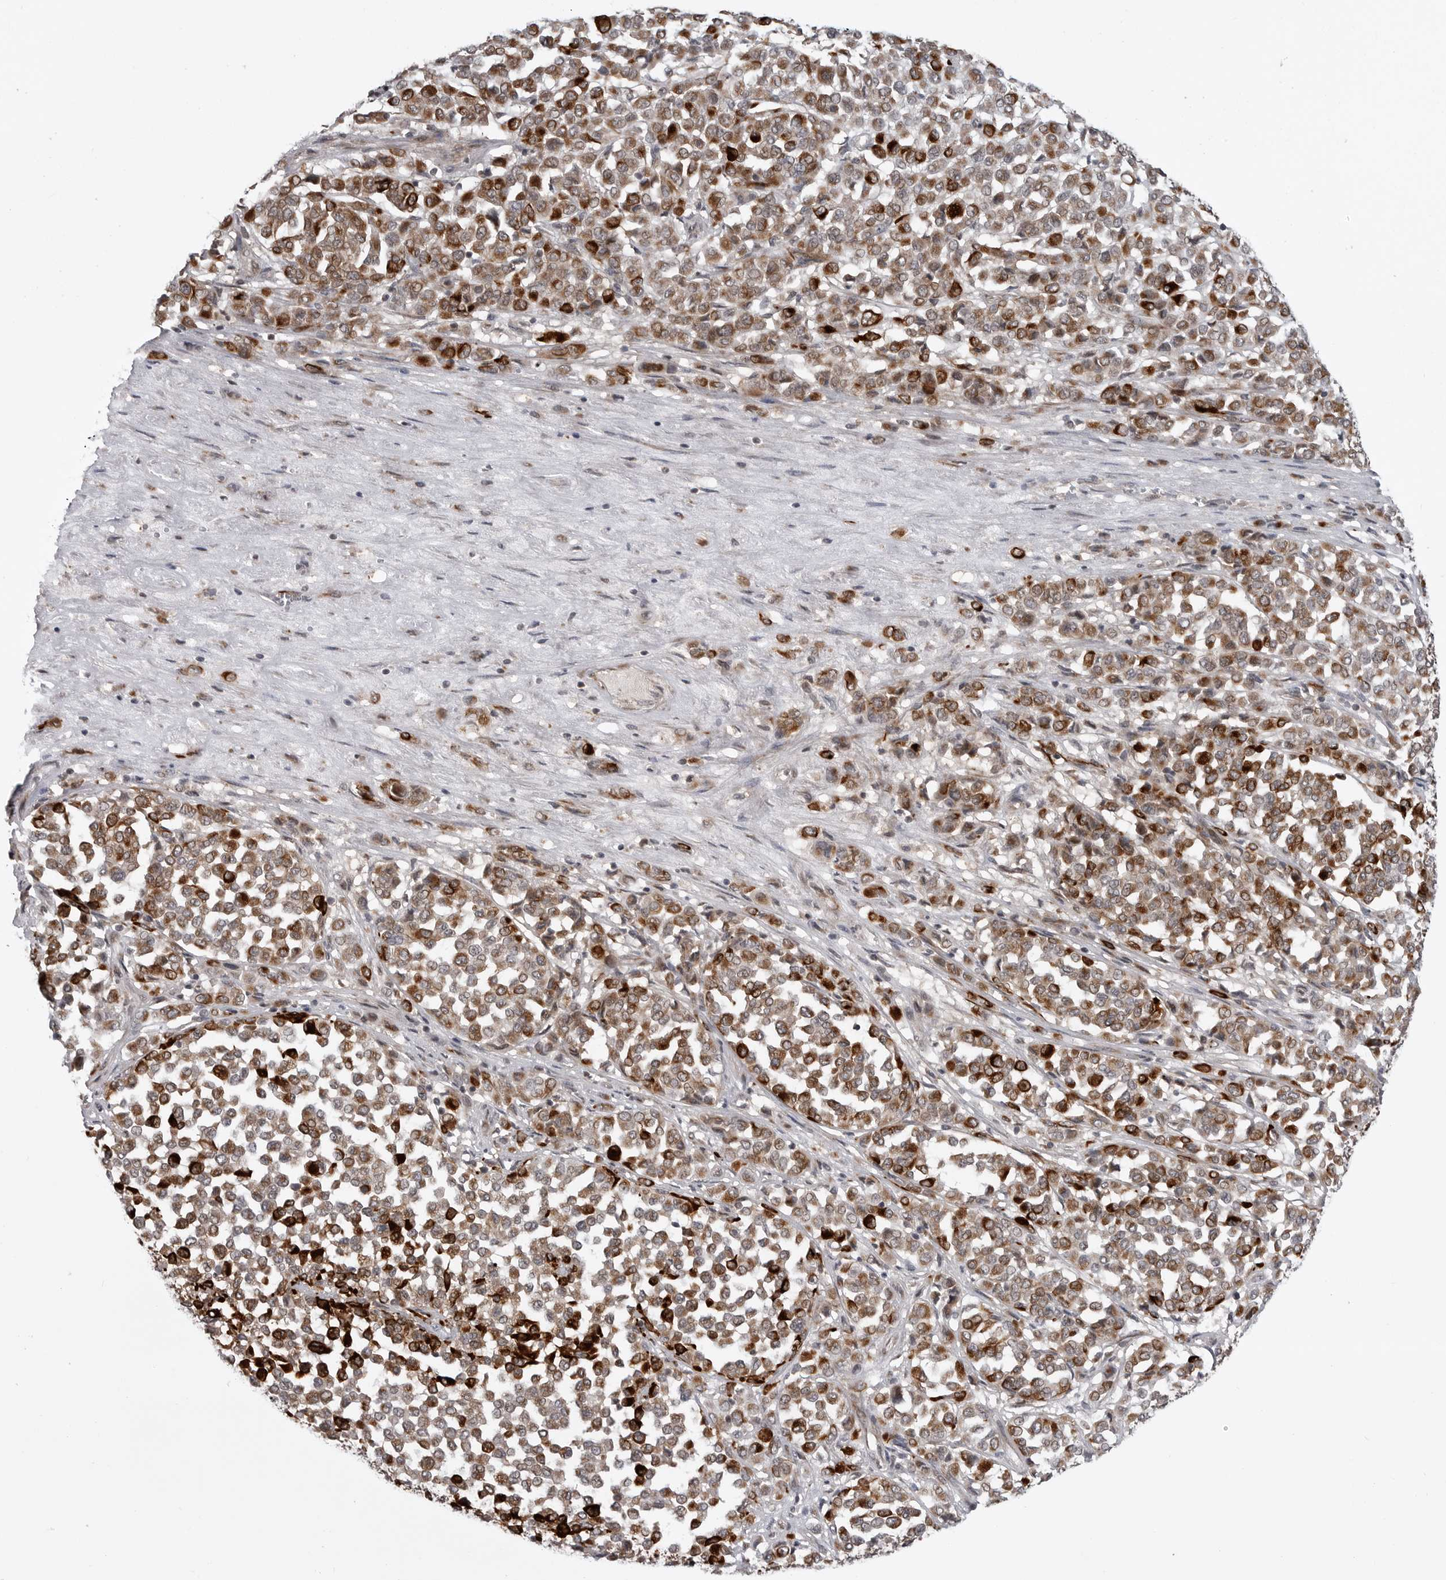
{"staining": {"intensity": "moderate", "quantity": ">75%", "location": "cytoplasmic/membranous"}, "tissue": "melanoma", "cell_type": "Tumor cells", "image_type": "cancer", "snomed": [{"axis": "morphology", "description": "Malignant melanoma, Metastatic site"}, {"axis": "topography", "description": "Pancreas"}], "caption": "Immunohistochemistry (IHC) micrograph of melanoma stained for a protein (brown), which exhibits medium levels of moderate cytoplasmic/membranous positivity in about >75% of tumor cells.", "gene": "FAAP100", "patient": {"sex": "female", "age": 30}}